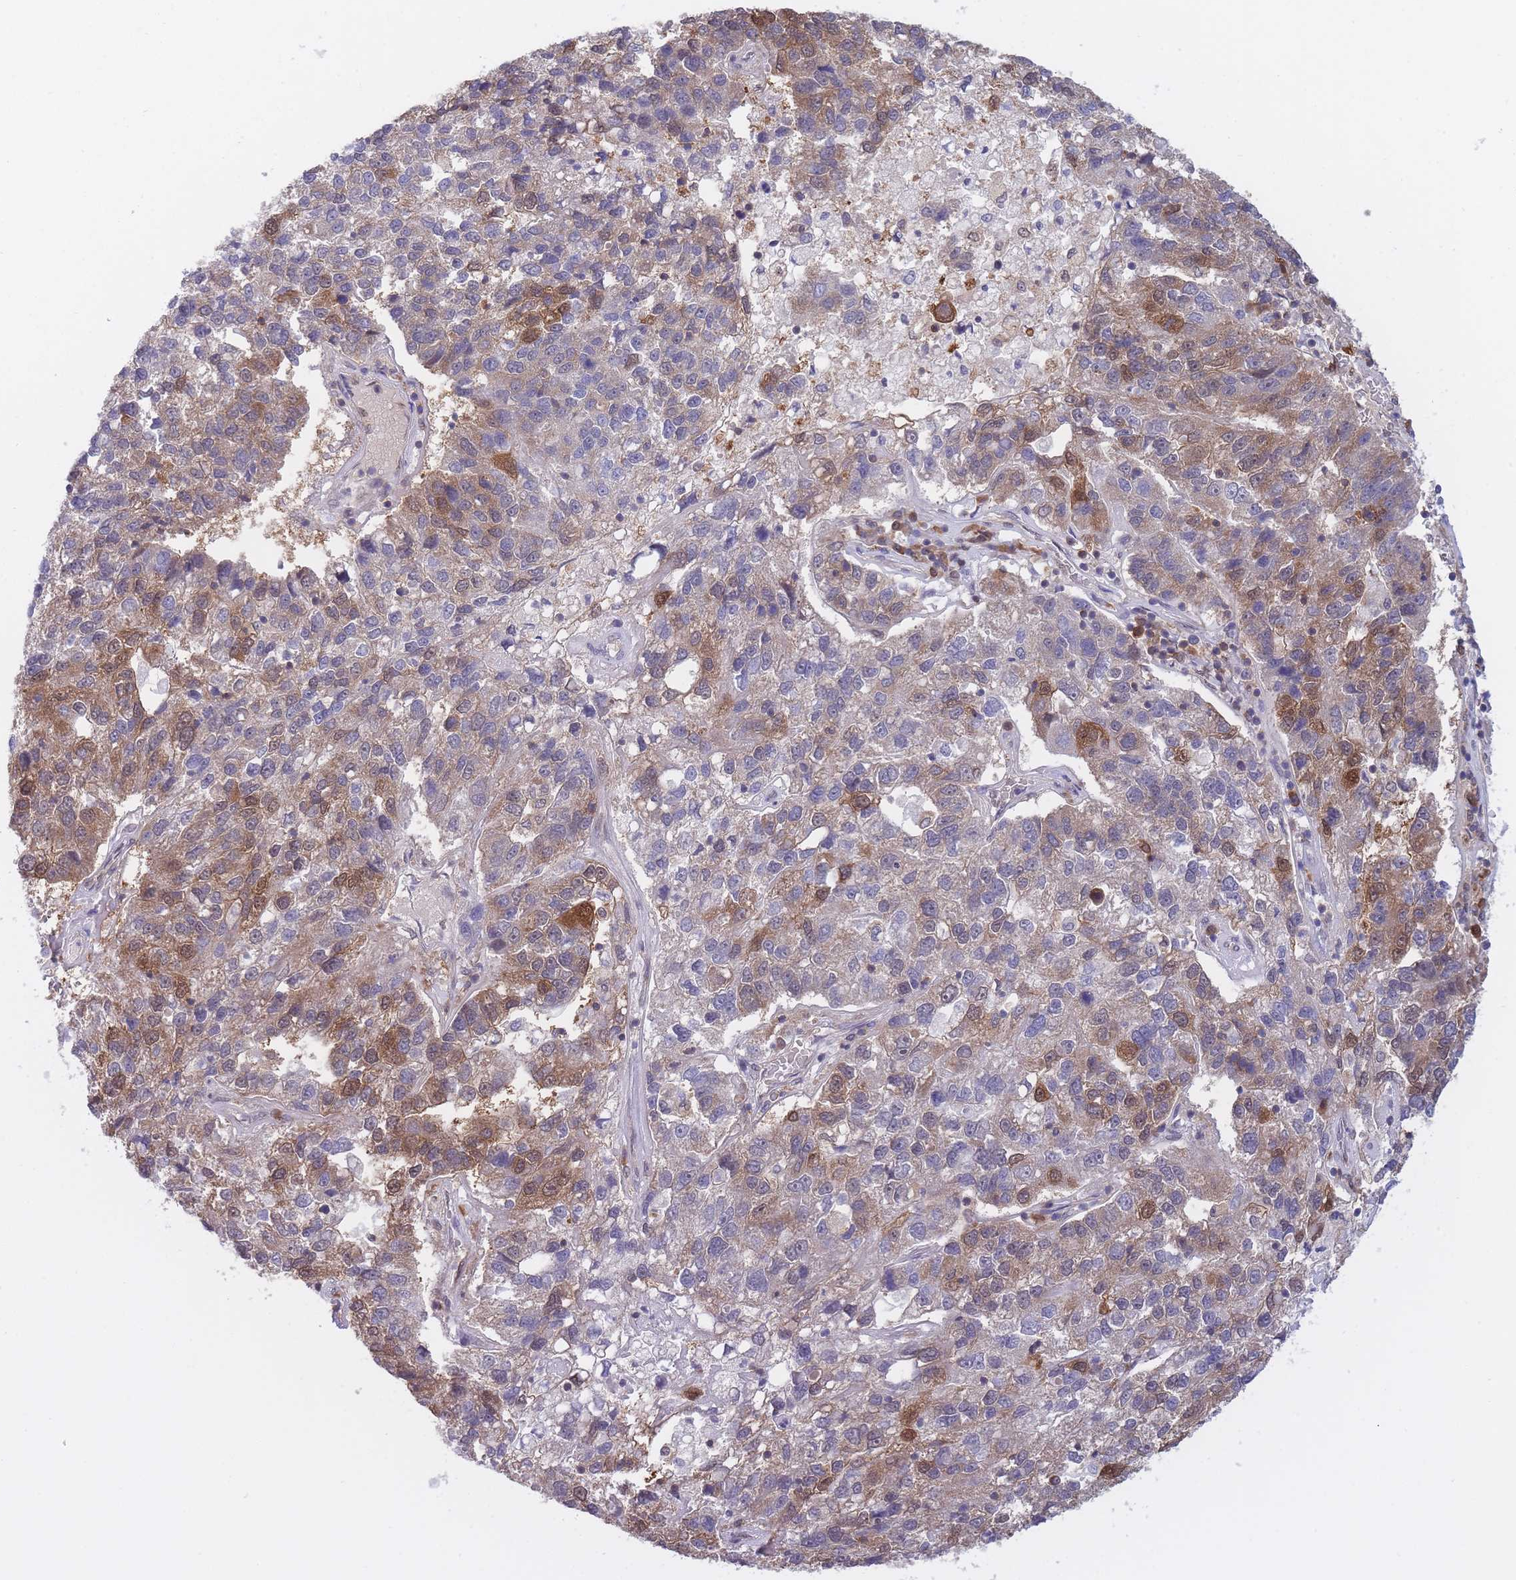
{"staining": {"intensity": "moderate", "quantity": "<25%", "location": "cytoplasmic/membranous,nuclear"}, "tissue": "pancreatic cancer", "cell_type": "Tumor cells", "image_type": "cancer", "snomed": [{"axis": "morphology", "description": "Adenocarcinoma, NOS"}, {"axis": "topography", "description": "Pancreas"}], "caption": "Moderate cytoplasmic/membranous and nuclear expression for a protein is identified in approximately <25% of tumor cells of pancreatic cancer using IHC.", "gene": "NSFL1C", "patient": {"sex": "female", "age": 61}}